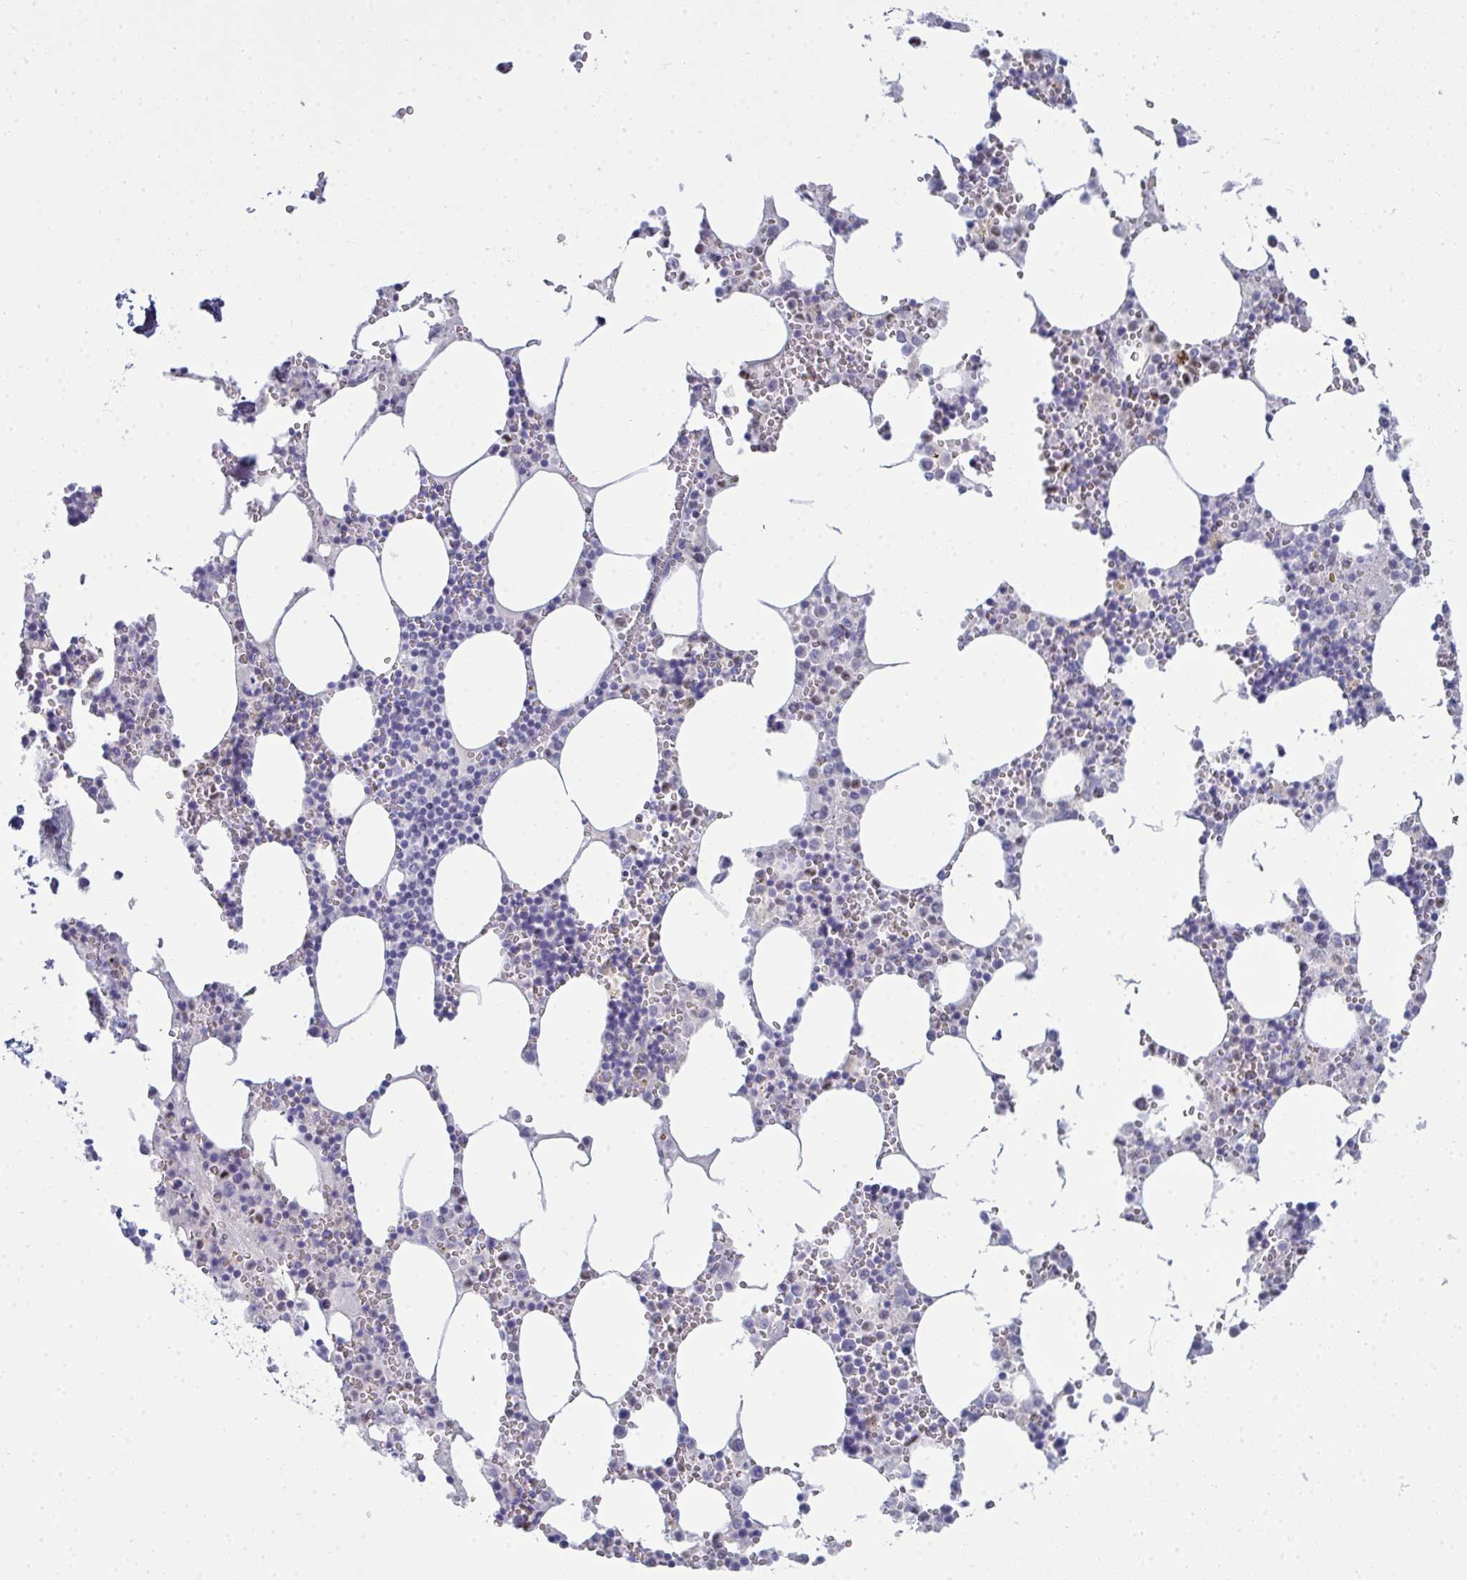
{"staining": {"intensity": "moderate", "quantity": "25%-75%", "location": "cytoplasmic/membranous"}, "tissue": "bone marrow", "cell_type": "Hematopoietic cells", "image_type": "normal", "snomed": [{"axis": "morphology", "description": "Normal tissue, NOS"}, {"axis": "topography", "description": "Bone marrow"}], "caption": "Protein staining exhibits moderate cytoplasmic/membranous expression in approximately 25%-75% of hematopoietic cells in benign bone marrow. The protein of interest is stained brown, and the nuclei are stained in blue (DAB IHC with brightfield microscopy, high magnification).", "gene": "SERPINB10", "patient": {"sex": "male", "age": 54}}